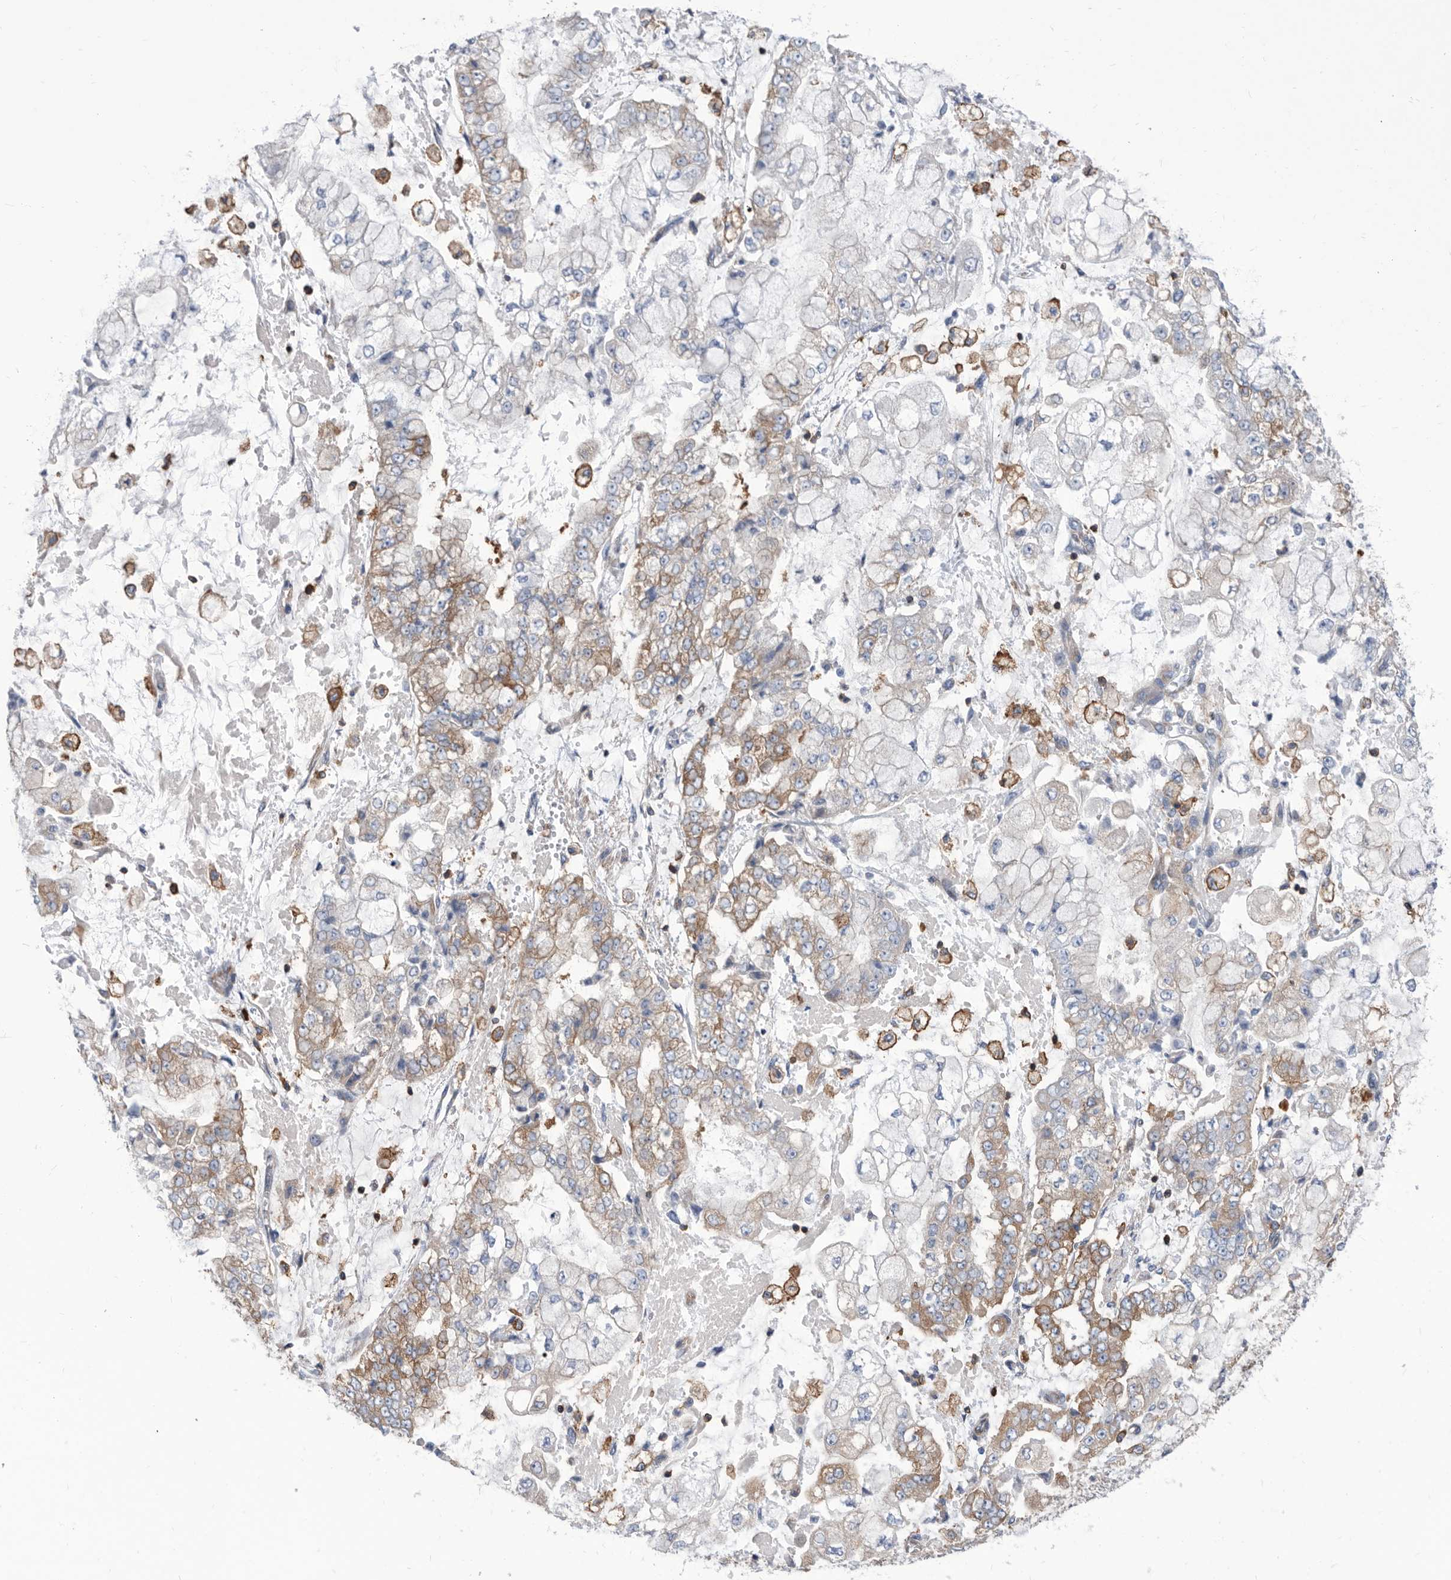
{"staining": {"intensity": "moderate", "quantity": "25%-75%", "location": "cytoplasmic/membranous"}, "tissue": "stomach cancer", "cell_type": "Tumor cells", "image_type": "cancer", "snomed": [{"axis": "morphology", "description": "Adenocarcinoma, NOS"}, {"axis": "topography", "description": "Stomach"}], "caption": "This histopathology image displays immunohistochemistry (IHC) staining of stomach adenocarcinoma, with medium moderate cytoplasmic/membranous staining in about 25%-75% of tumor cells.", "gene": "SMG7", "patient": {"sex": "male", "age": 76}}